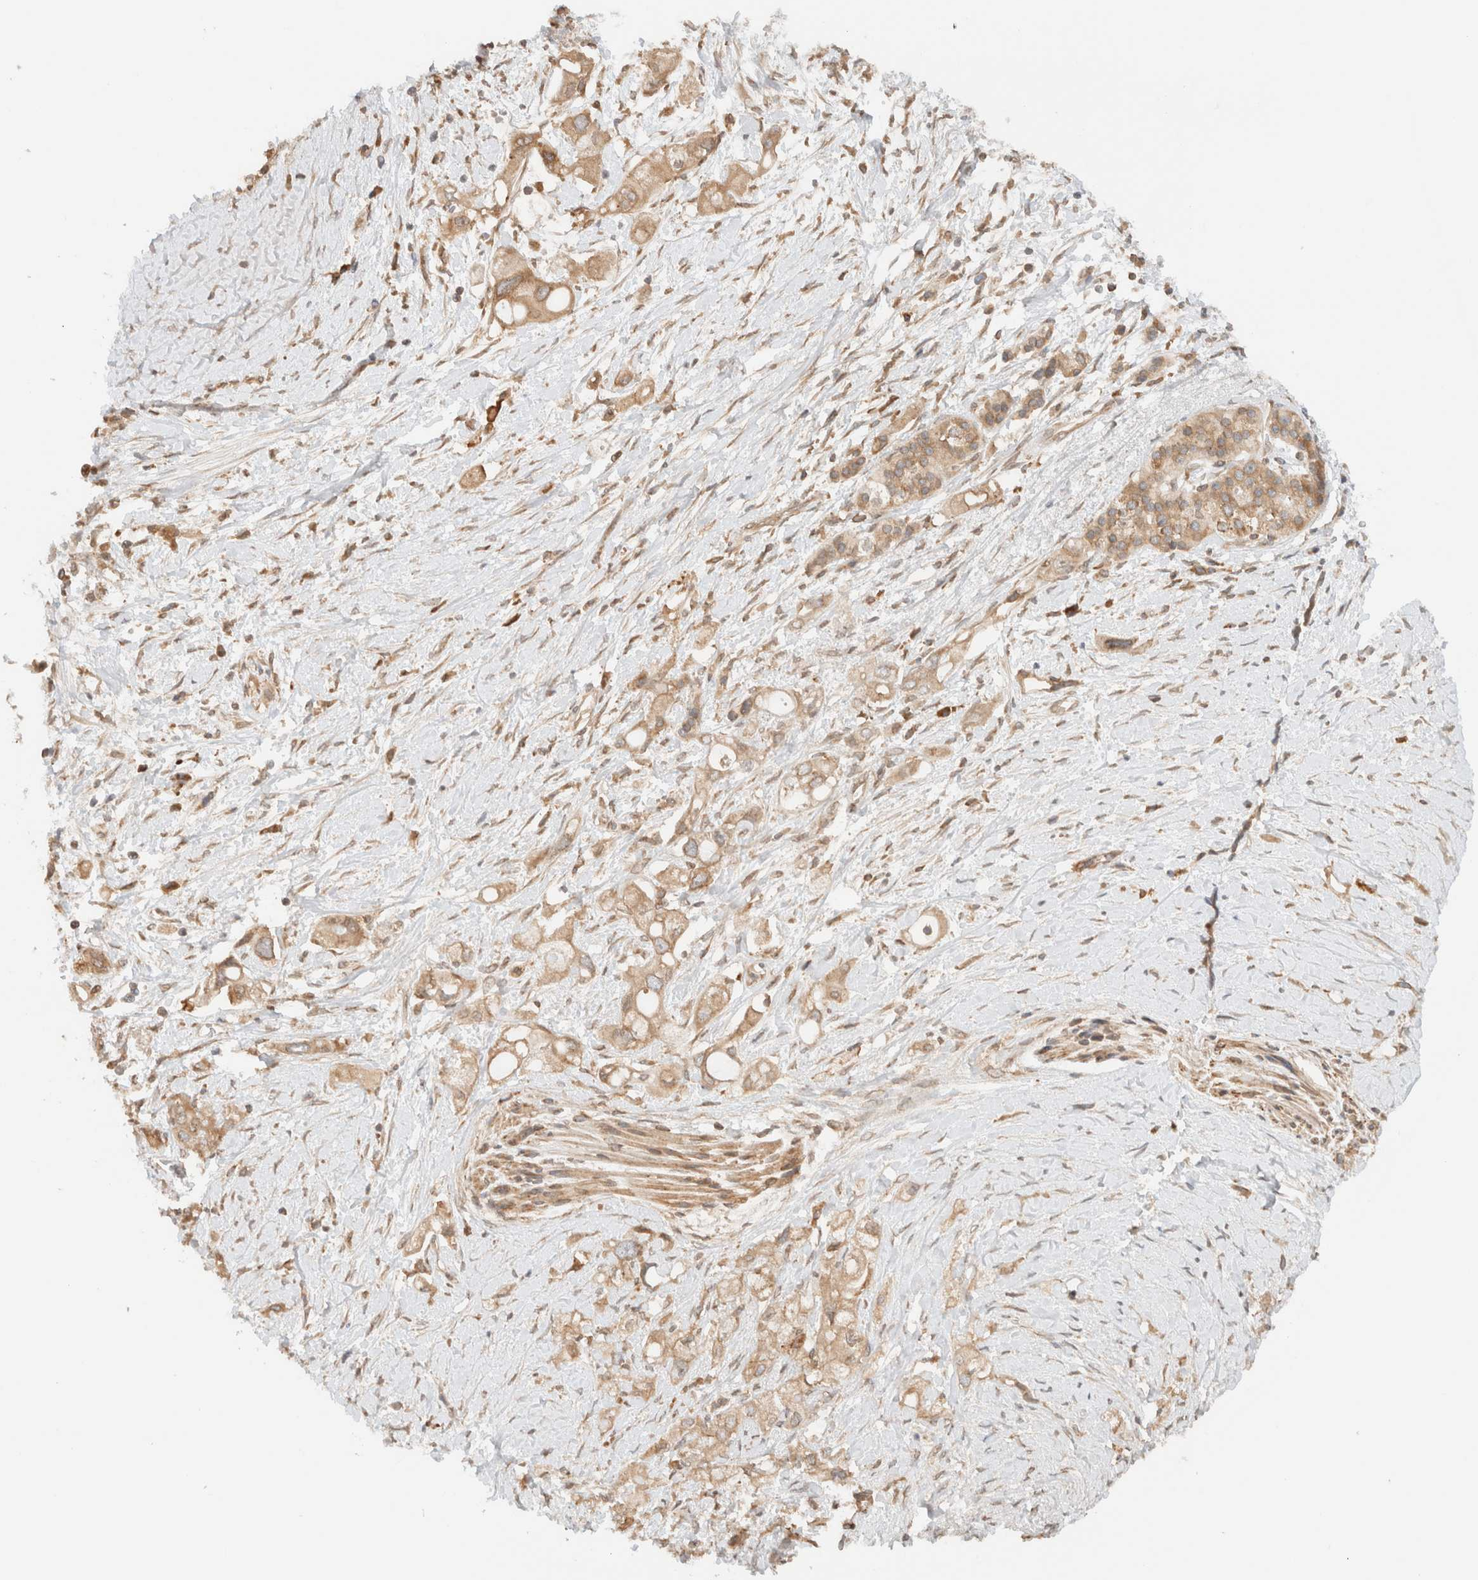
{"staining": {"intensity": "moderate", "quantity": ">75%", "location": "cytoplasmic/membranous"}, "tissue": "pancreatic cancer", "cell_type": "Tumor cells", "image_type": "cancer", "snomed": [{"axis": "morphology", "description": "Adenocarcinoma, NOS"}, {"axis": "topography", "description": "Pancreas"}], "caption": "A medium amount of moderate cytoplasmic/membranous expression is appreciated in about >75% of tumor cells in pancreatic adenocarcinoma tissue. (Brightfield microscopy of DAB IHC at high magnification).", "gene": "ARFGEF2", "patient": {"sex": "female", "age": 56}}